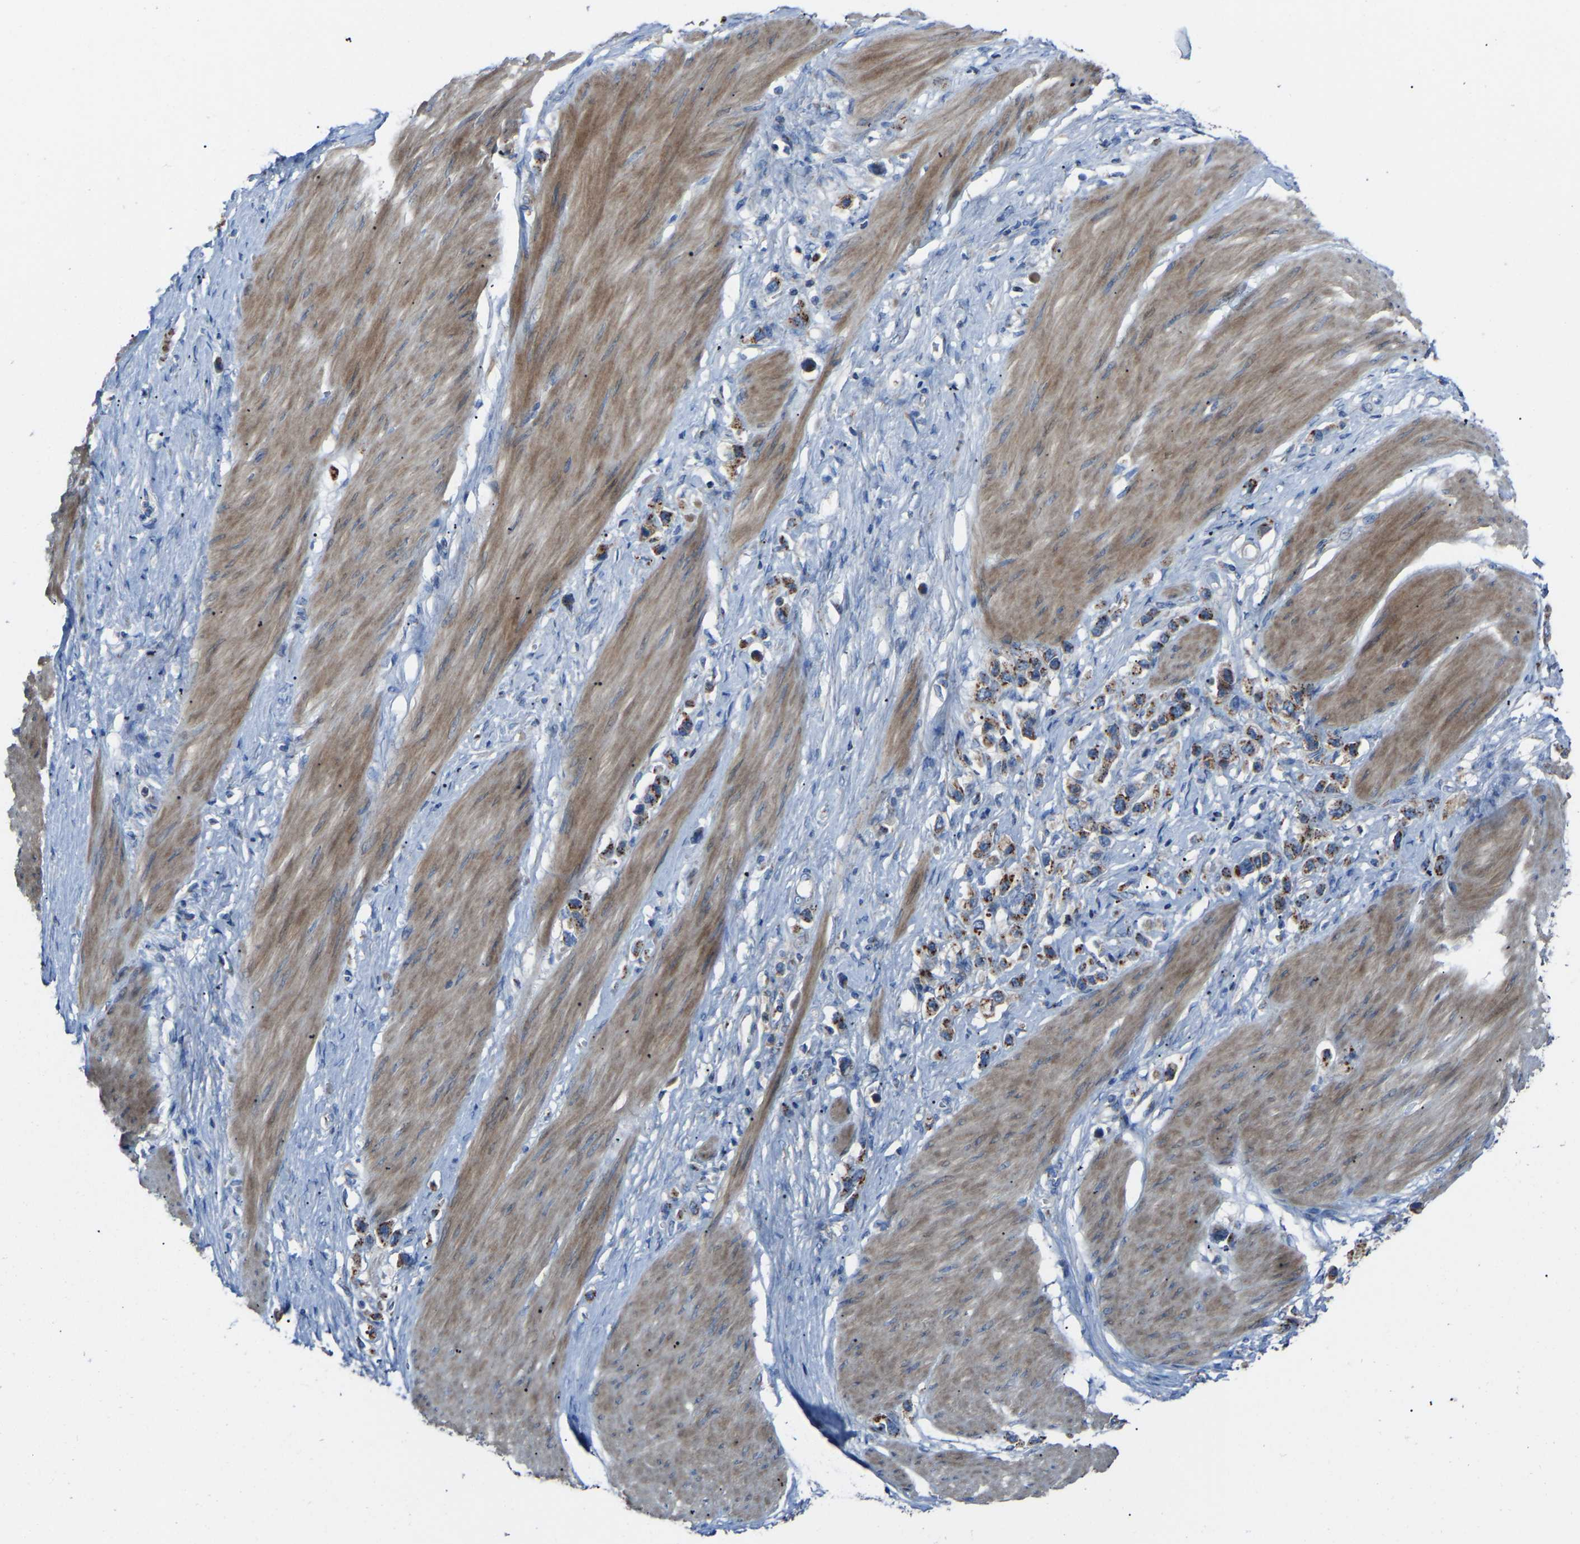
{"staining": {"intensity": "moderate", "quantity": ">75%", "location": "cytoplasmic/membranous"}, "tissue": "stomach cancer", "cell_type": "Tumor cells", "image_type": "cancer", "snomed": [{"axis": "morphology", "description": "Adenocarcinoma, NOS"}, {"axis": "topography", "description": "Stomach"}], "caption": "The immunohistochemical stain shows moderate cytoplasmic/membranous expression in tumor cells of adenocarcinoma (stomach) tissue. The staining is performed using DAB brown chromogen to label protein expression. The nuclei are counter-stained blue using hematoxylin.", "gene": "CANT1", "patient": {"sex": "female", "age": 65}}